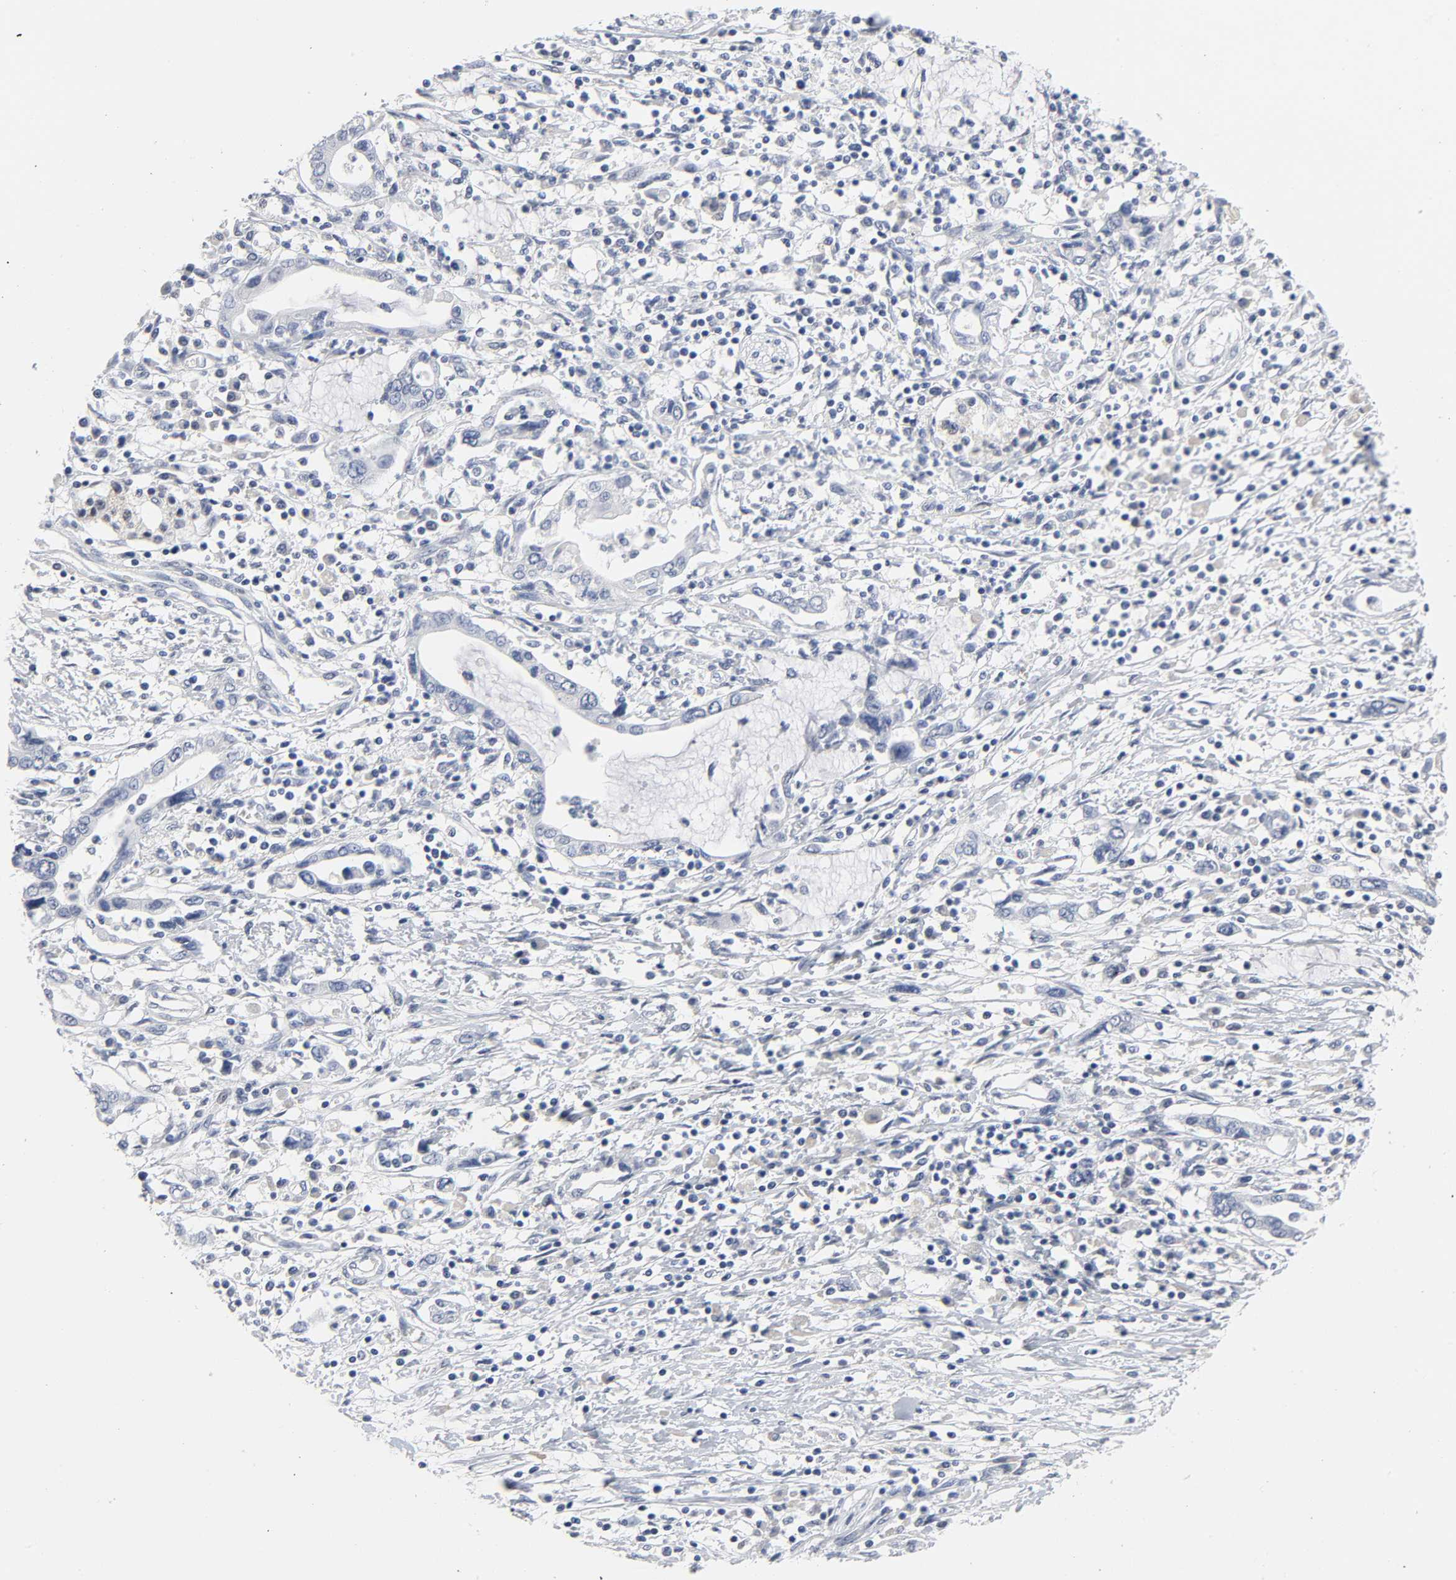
{"staining": {"intensity": "negative", "quantity": "none", "location": "none"}, "tissue": "pancreatic cancer", "cell_type": "Tumor cells", "image_type": "cancer", "snomed": [{"axis": "morphology", "description": "Adenocarcinoma, NOS"}, {"axis": "topography", "description": "Pancreas"}], "caption": "The histopathology image displays no staining of tumor cells in pancreatic cancer.", "gene": "SALL2", "patient": {"sex": "female", "age": 57}}